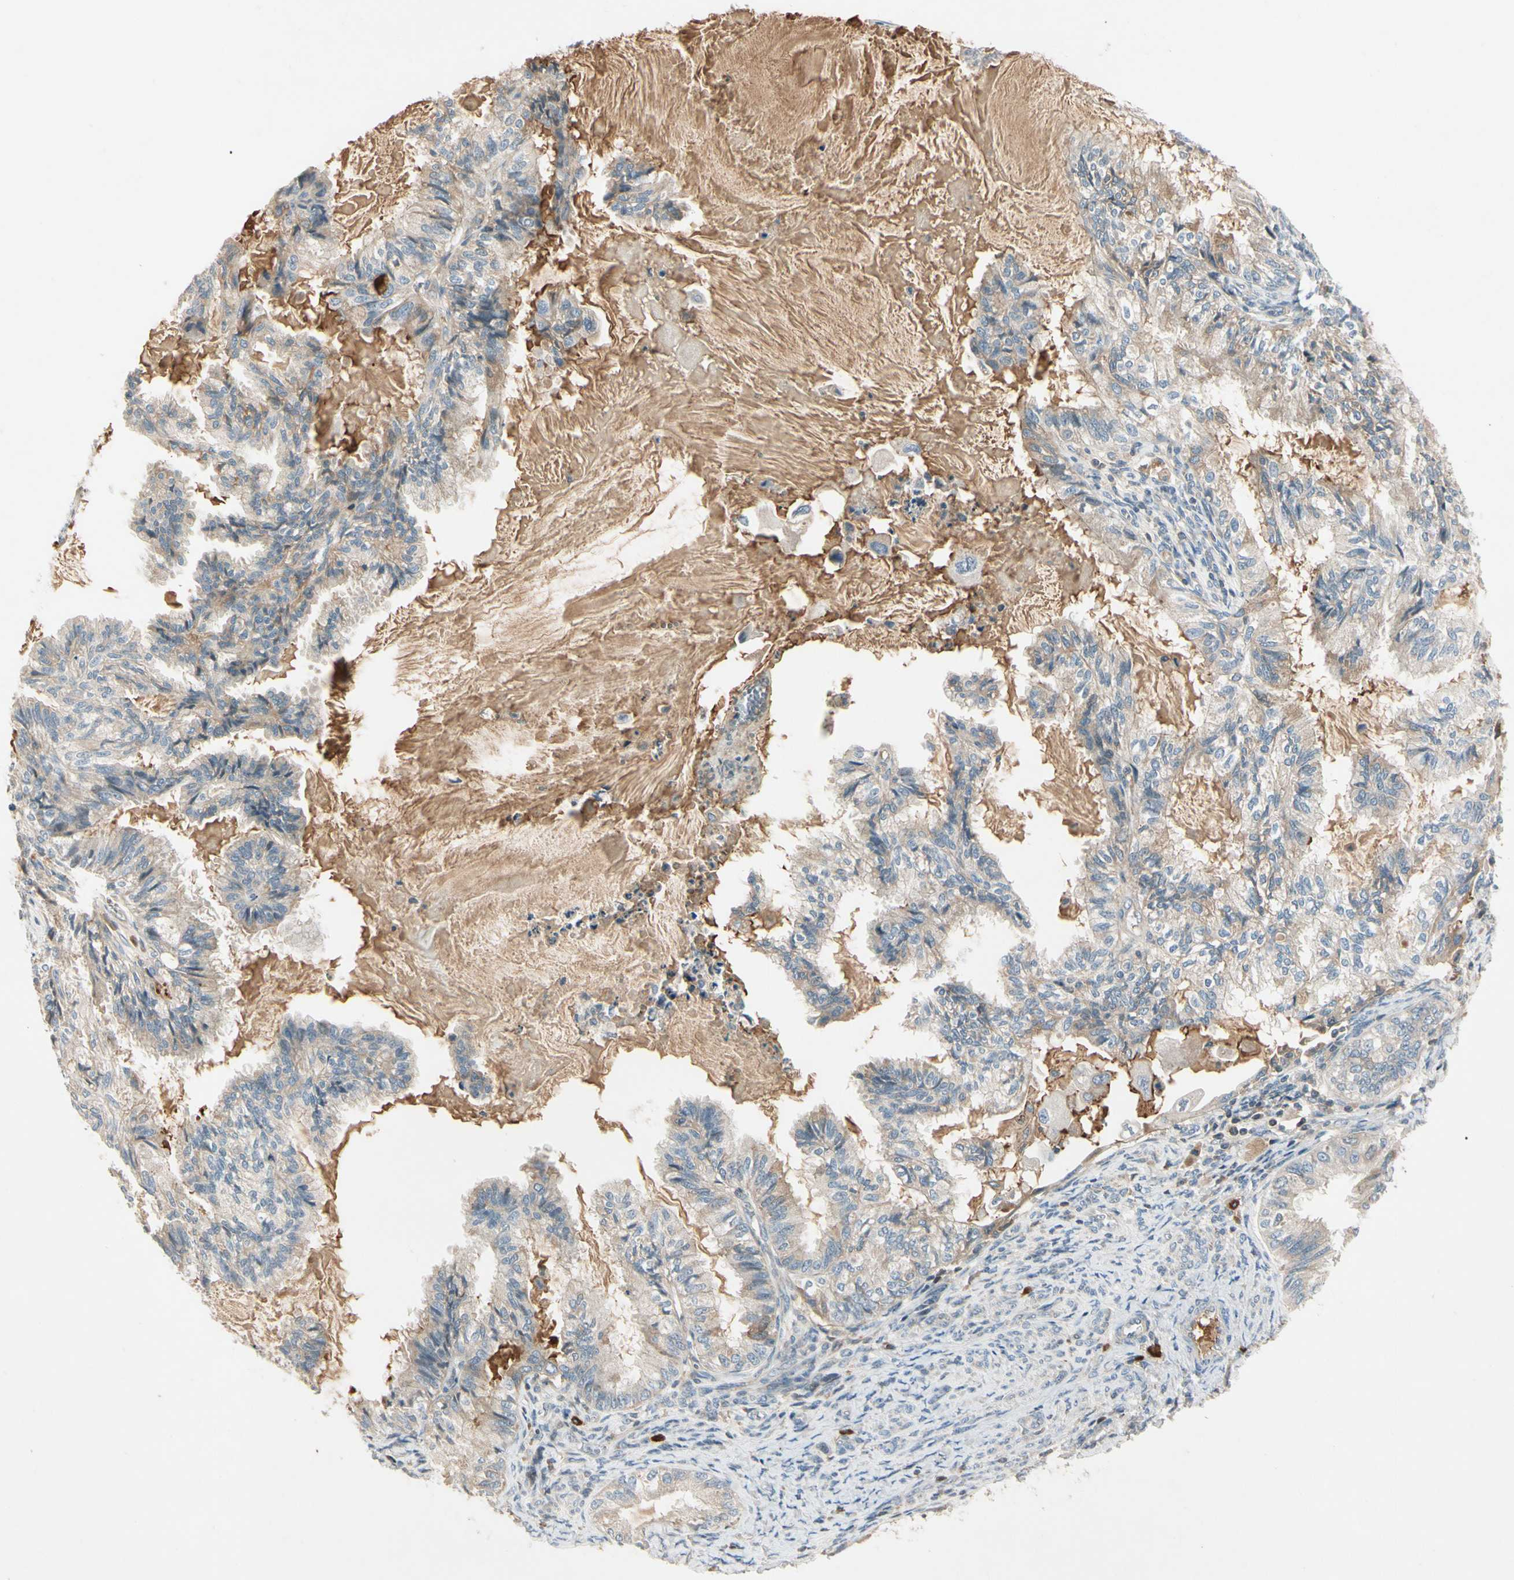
{"staining": {"intensity": "weak", "quantity": ">75%", "location": "cytoplasmic/membranous"}, "tissue": "cervical cancer", "cell_type": "Tumor cells", "image_type": "cancer", "snomed": [{"axis": "morphology", "description": "Normal tissue, NOS"}, {"axis": "morphology", "description": "Adenocarcinoma, NOS"}, {"axis": "topography", "description": "Cervix"}, {"axis": "topography", "description": "Endometrium"}], "caption": "High-power microscopy captured an immunohistochemistry image of cervical adenocarcinoma, revealing weak cytoplasmic/membranous expression in approximately >75% of tumor cells. Using DAB (brown) and hematoxylin (blue) stains, captured at high magnification using brightfield microscopy.", "gene": "ICAM5", "patient": {"sex": "female", "age": 86}}